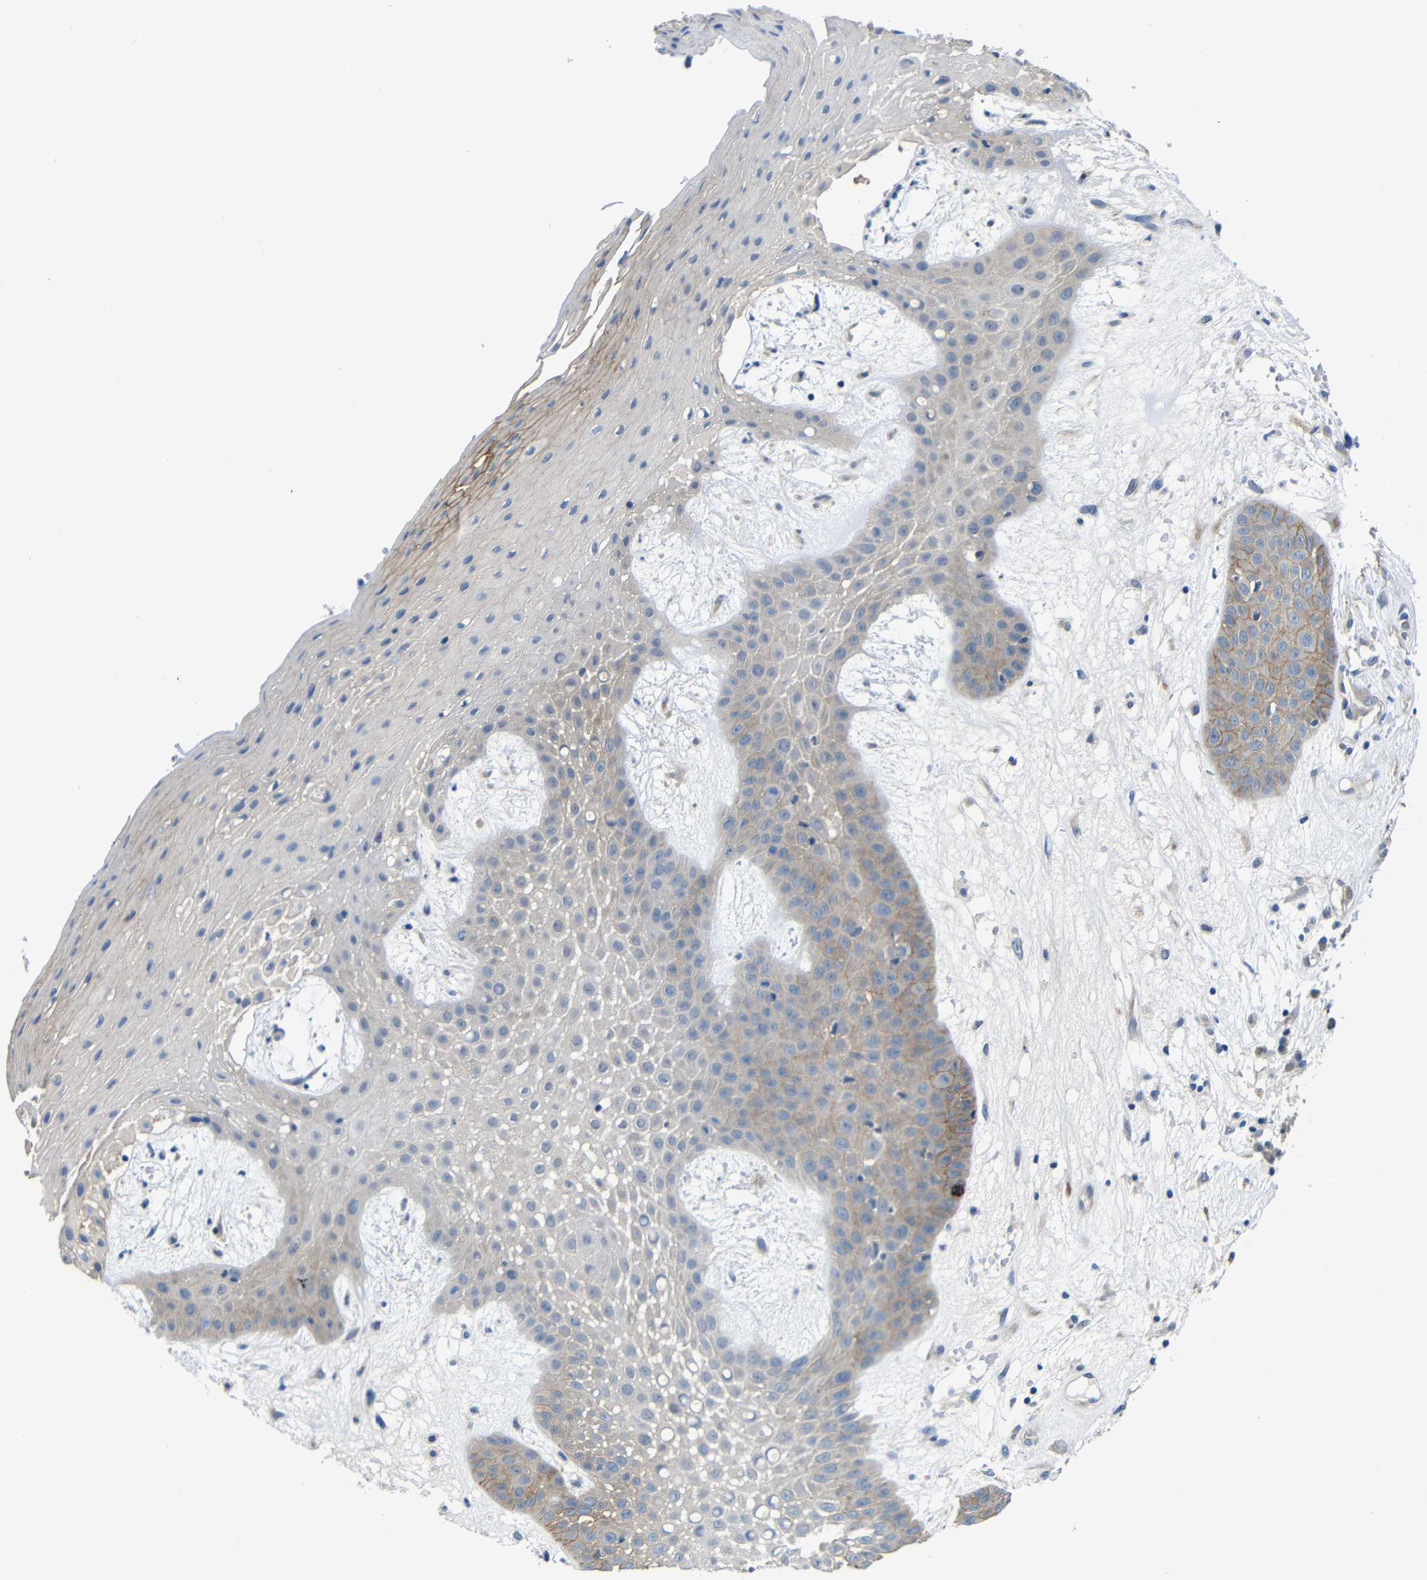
{"staining": {"intensity": "moderate", "quantity": "<25%", "location": "cytoplasmic/membranous"}, "tissue": "skin cancer", "cell_type": "Tumor cells", "image_type": "cancer", "snomed": [{"axis": "morphology", "description": "Squamous cell carcinoma, NOS"}, {"axis": "topography", "description": "Skin"}], "caption": "Skin squamous cell carcinoma stained with a brown dye shows moderate cytoplasmic/membranous positive expression in about <25% of tumor cells.", "gene": "ZNF90", "patient": {"sex": "male", "age": 65}}